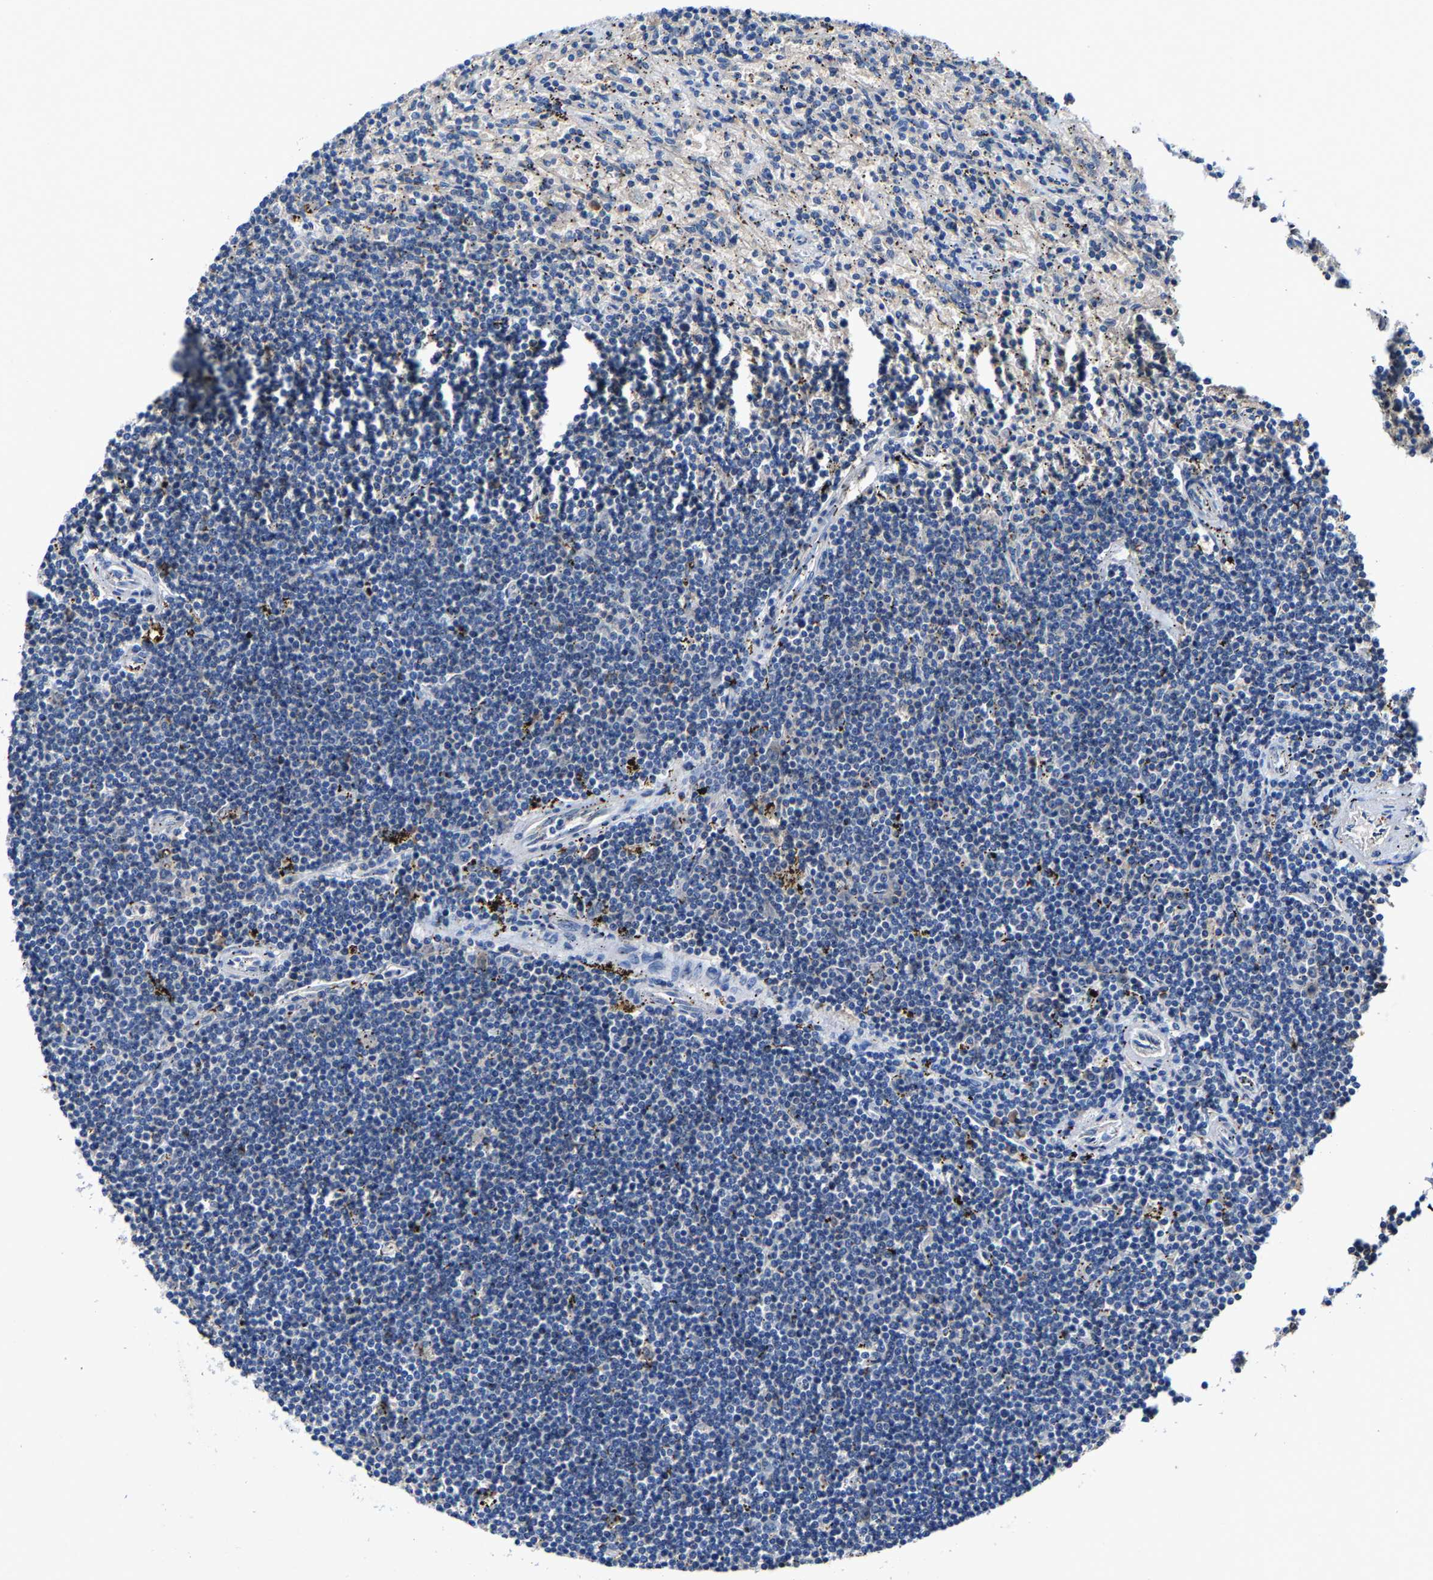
{"staining": {"intensity": "negative", "quantity": "none", "location": "none"}, "tissue": "lymphoma", "cell_type": "Tumor cells", "image_type": "cancer", "snomed": [{"axis": "morphology", "description": "Malignant lymphoma, non-Hodgkin's type, Low grade"}, {"axis": "topography", "description": "Spleen"}], "caption": "DAB immunohistochemical staining of human lymphoma displays no significant staining in tumor cells.", "gene": "SLC25A25", "patient": {"sex": "male", "age": 76}}